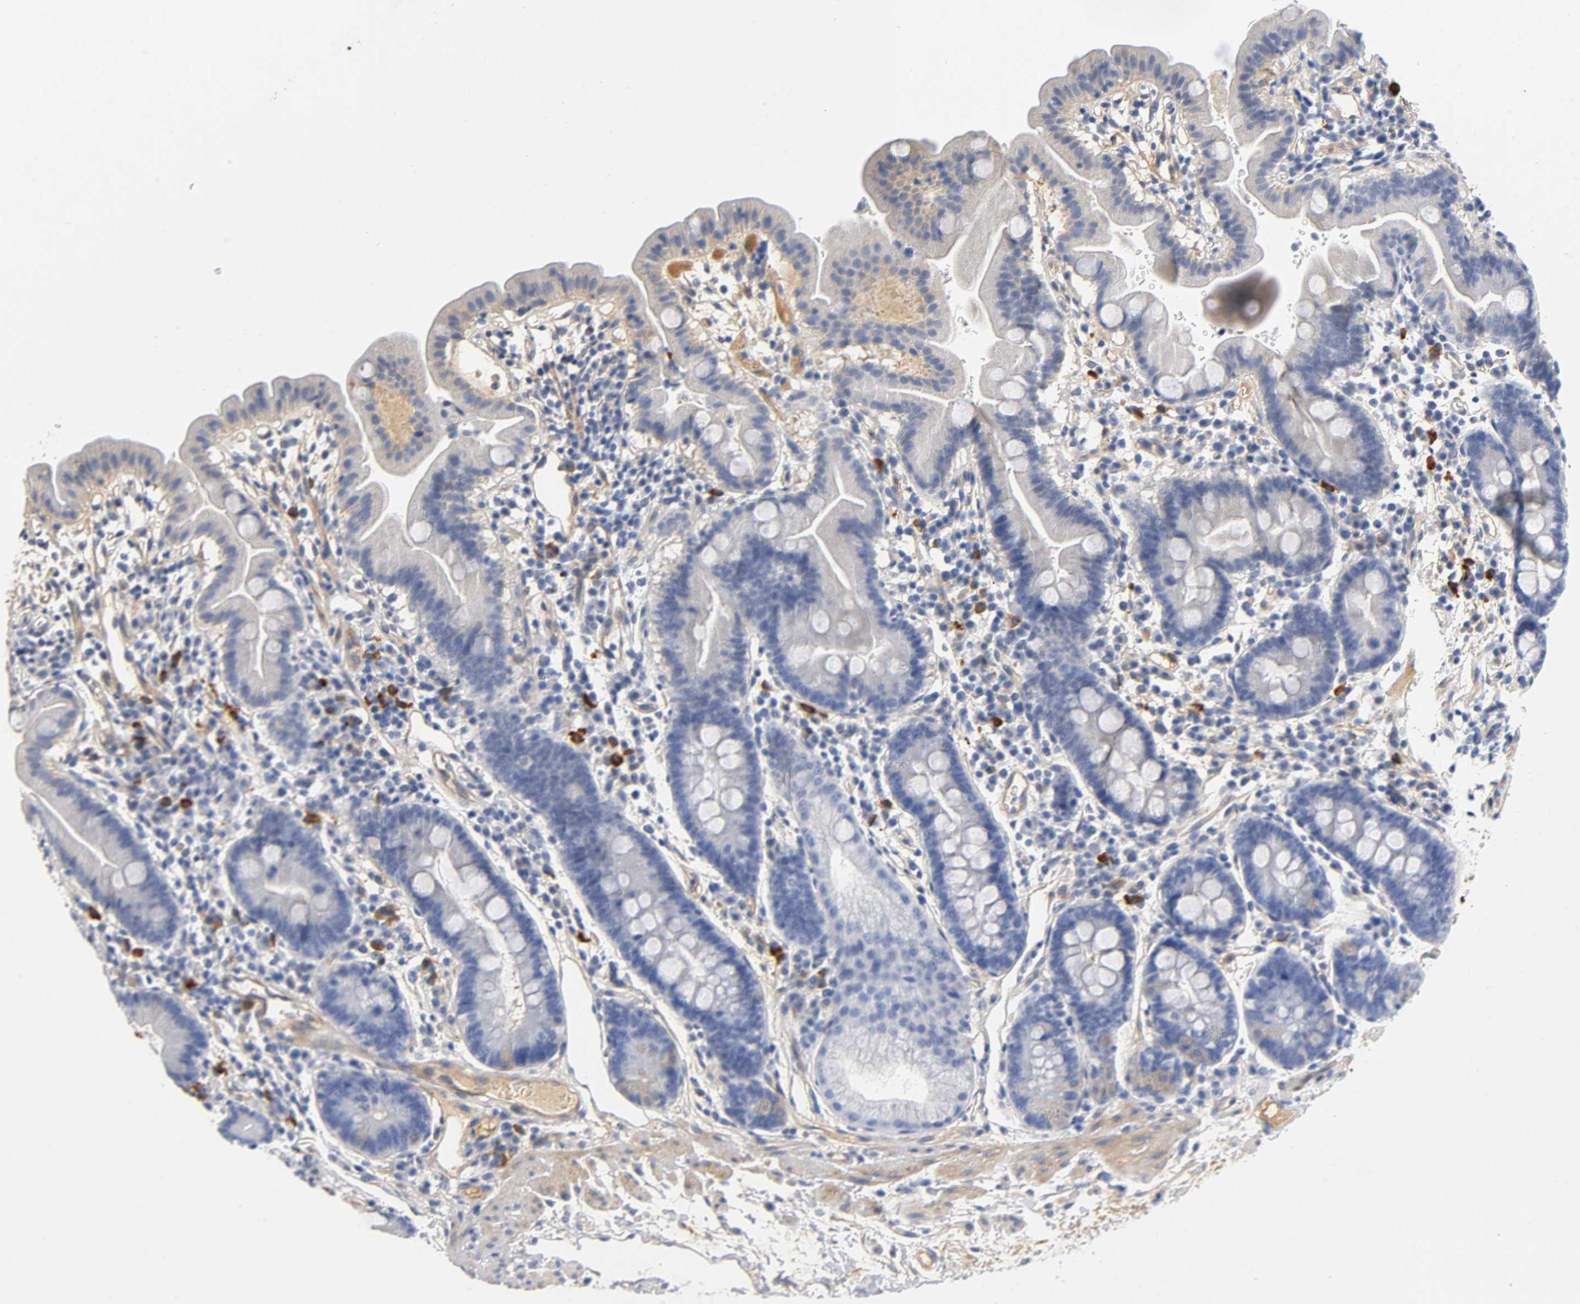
{"staining": {"intensity": "negative", "quantity": "none", "location": "none"}, "tissue": "duodenum", "cell_type": "Glandular cells", "image_type": "normal", "snomed": [{"axis": "morphology", "description": "Normal tissue, NOS"}, {"axis": "topography", "description": "Duodenum"}], "caption": "Normal duodenum was stained to show a protein in brown. There is no significant expression in glandular cells. (DAB (3,3'-diaminobenzidine) IHC with hematoxylin counter stain).", "gene": "TNC", "patient": {"sex": "male", "age": 50}}